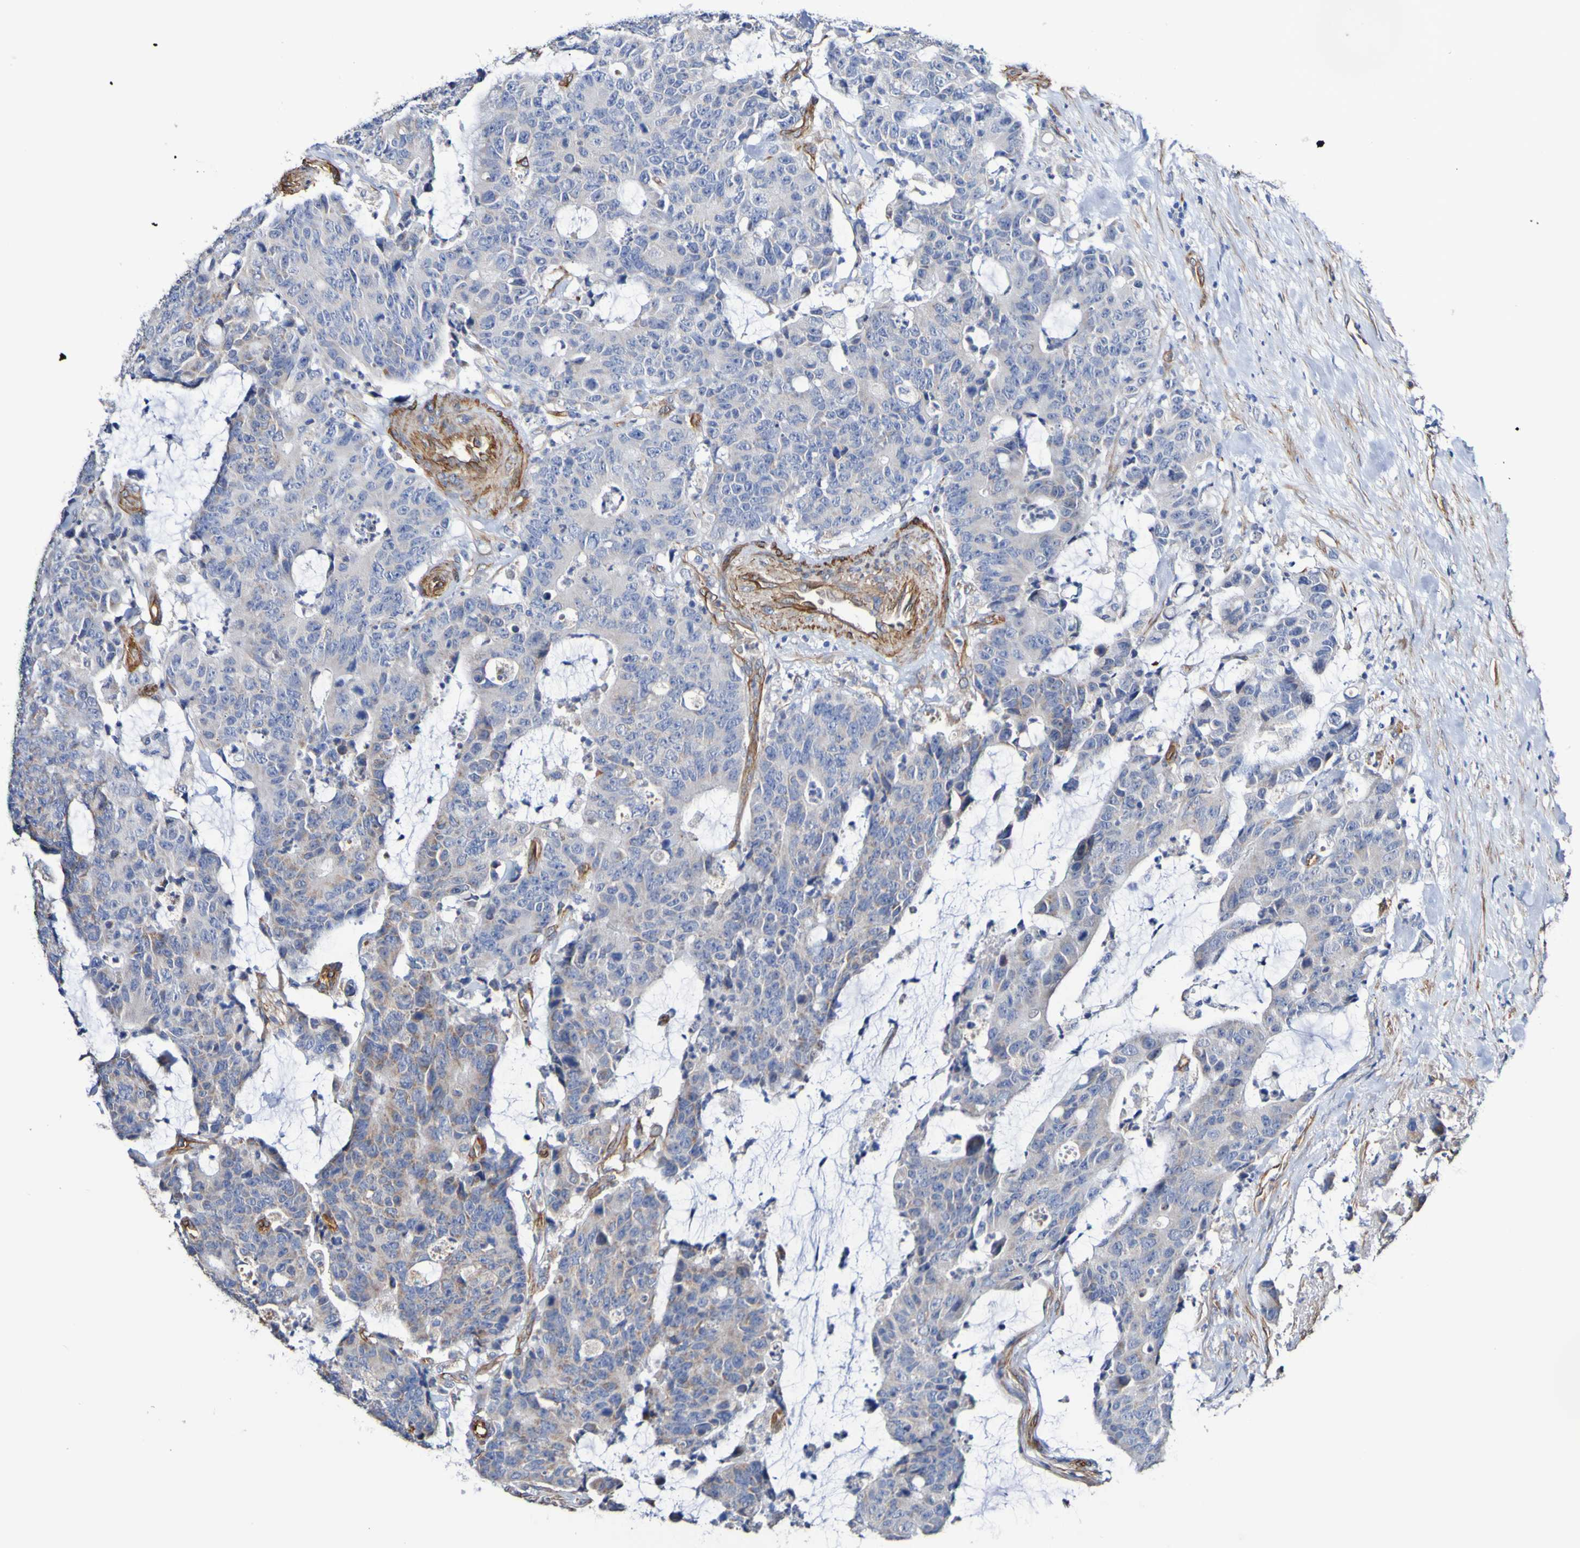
{"staining": {"intensity": "weak", "quantity": "<25%", "location": "cytoplasmic/membranous"}, "tissue": "colorectal cancer", "cell_type": "Tumor cells", "image_type": "cancer", "snomed": [{"axis": "morphology", "description": "Adenocarcinoma, NOS"}, {"axis": "topography", "description": "Colon"}], "caption": "Immunohistochemistry photomicrograph of neoplastic tissue: human colorectal cancer stained with DAB (3,3'-diaminobenzidine) shows no significant protein expression in tumor cells.", "gene": "ELMOD3", "patient": {"sex": "female", "age": 86}}